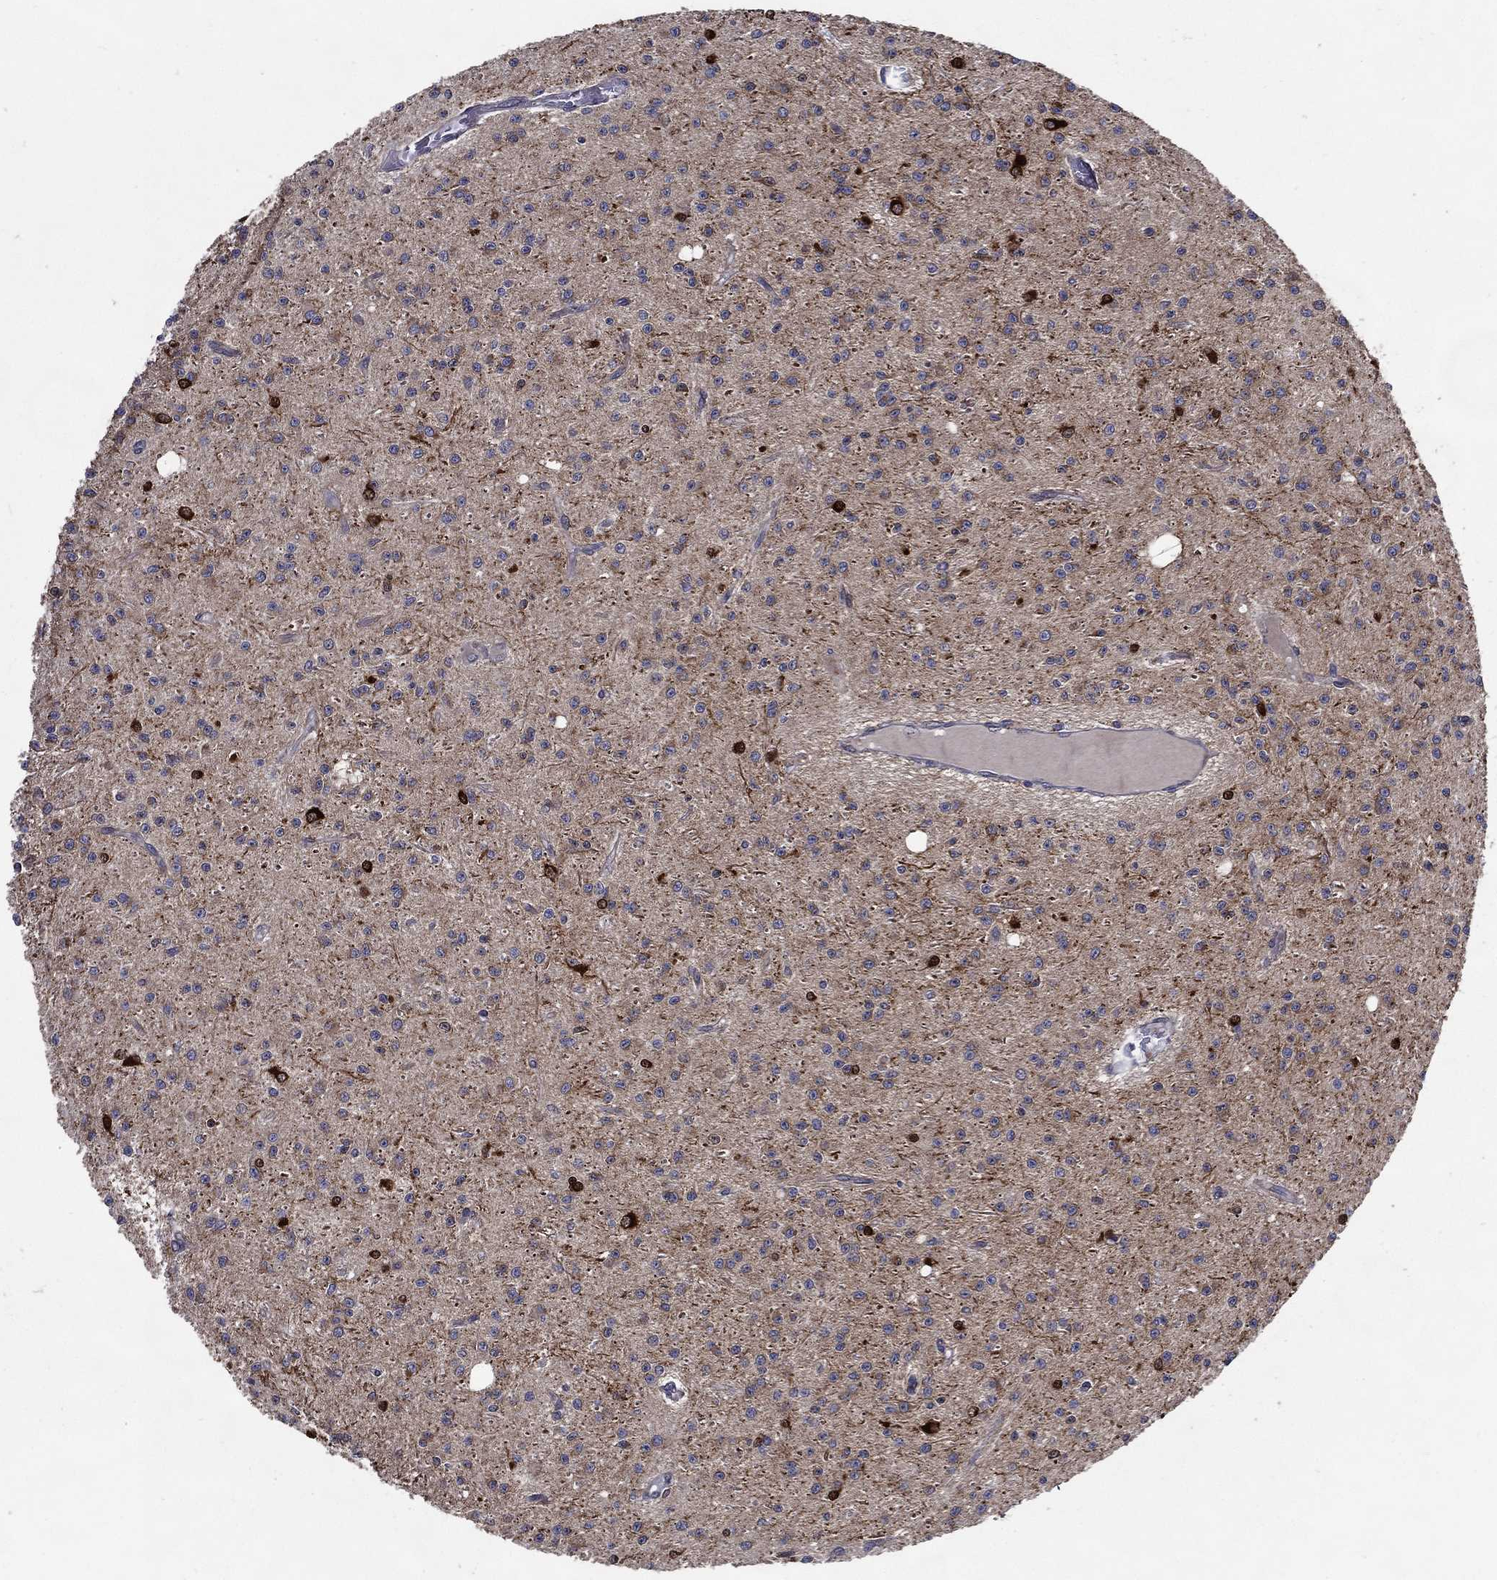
{"staining": {"intensity": "negative", "quantity": "none", "location": "none"}, "tissue": "glioma", "cell_type": "Tumor cells", "image_type": "cancer", "snomed": [{"axis": "morphology", "description": "Glioma, malignant, Low grade"}, {"axis": "topography", "description": "Brain"}], "caption": "Tumor cells show no significant positivity in malignant glioma (low-grade). (Stains: DAB IHC with hematoxylin counter stain, Microscopy: brightfield microscopy at high magnification).", "gene": "ARHGAP11A", "patient": {"sex": "male", "age": 27}}